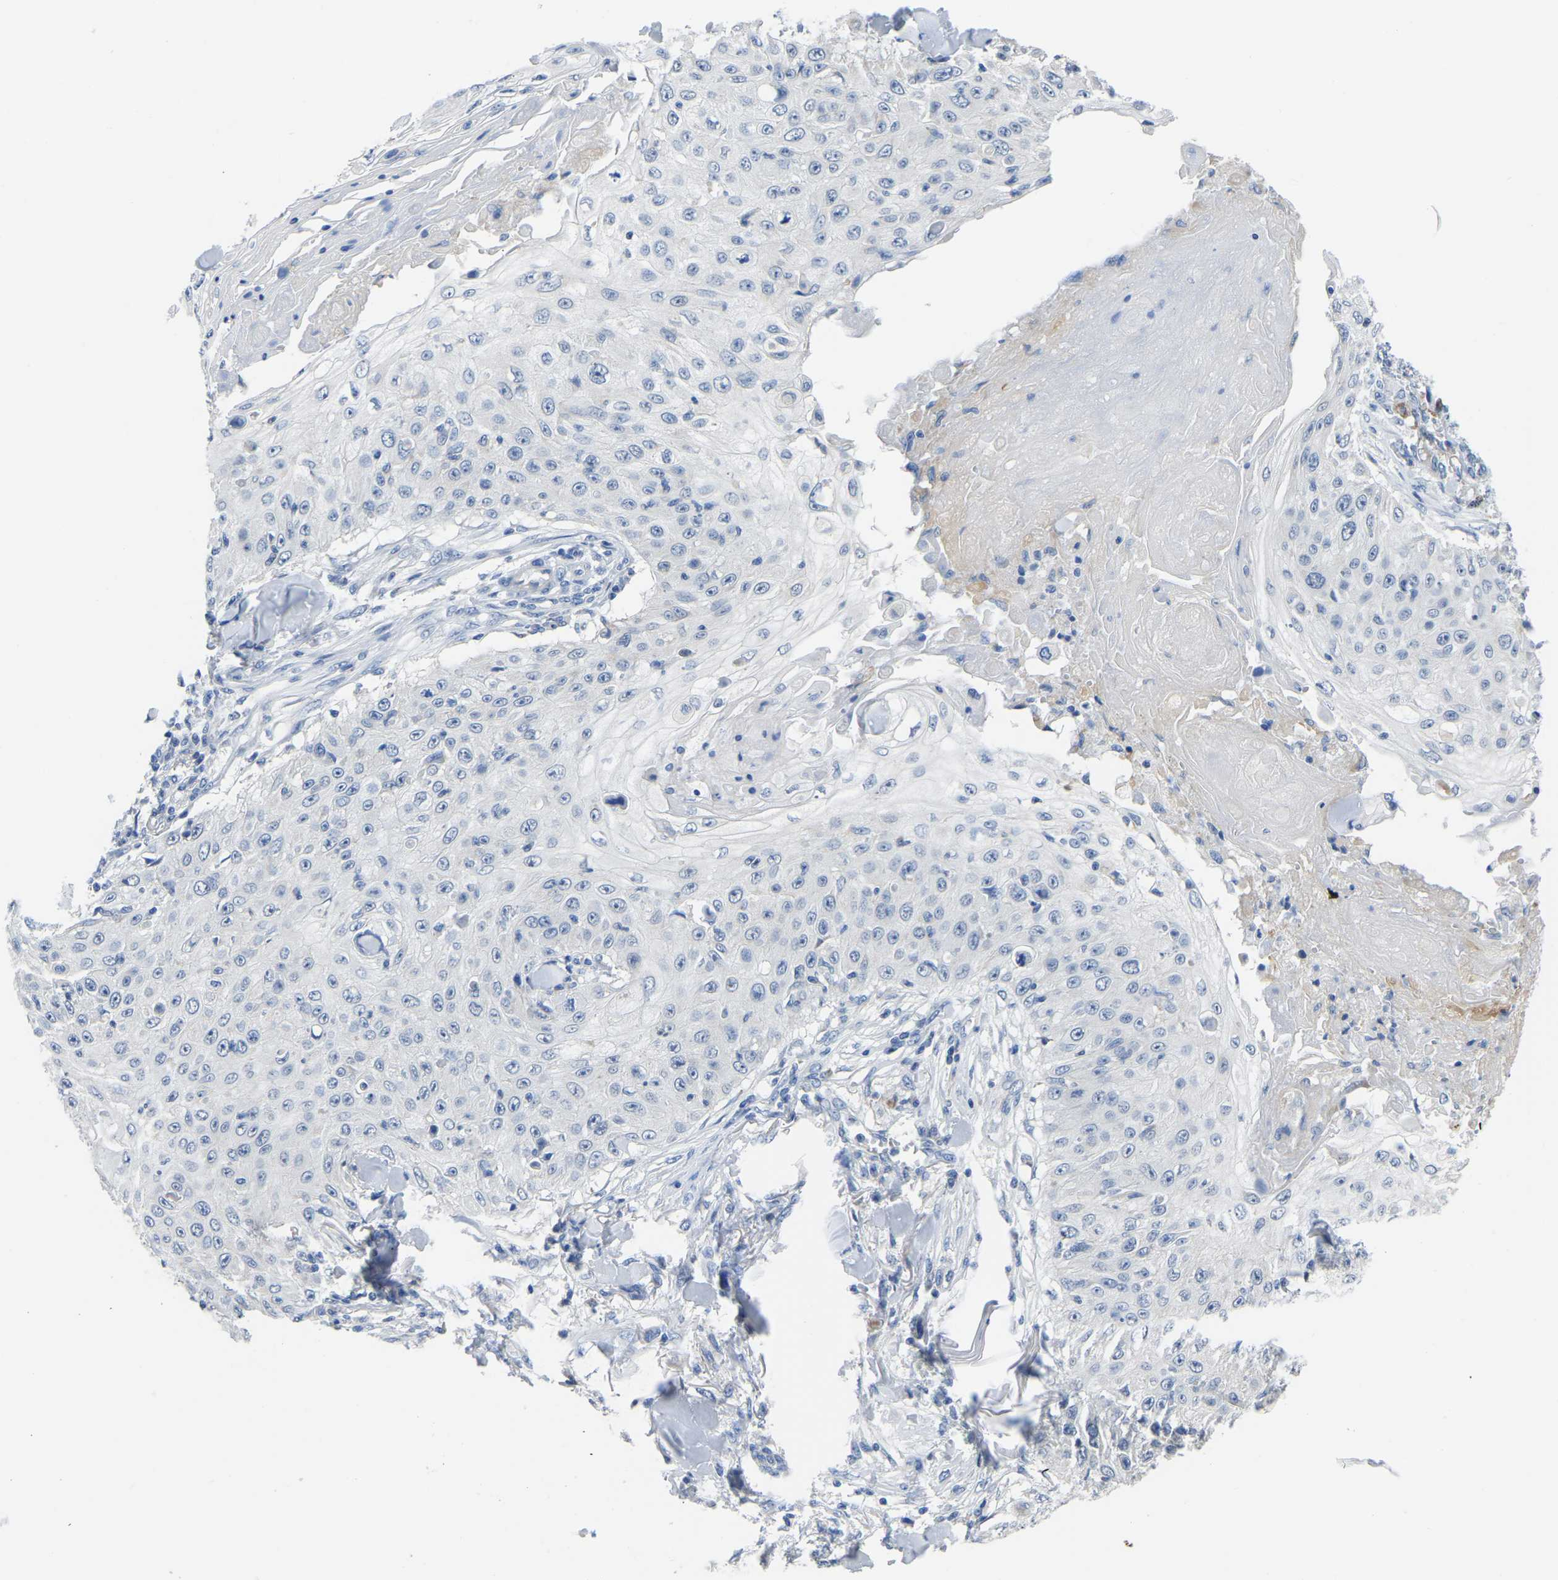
{"staining": {"intensity": "negative", "quantity": "none", "location": "none"}, "tissue": "skin cancer", "cell_type": "Tumor cells", "image_type": "cancer", "snomed": [{"axis": "morphology", "description": "Squamous cell carcinoma, NOS"}, {"axis": "topography", "description": "Skin"}], "caption": "Immunohistochemistry (IHC) photomicrograph of human skin cancer stained for a protein (brown), which reveals no staining in tumor cells. The staining was performed using DAB to visualize the protein expression in brown, while the nuclei were stained in blue with hematoxylin (Magnification: 20x).", "gene": "ETFA", "patient": {"sex": "male", "age": 86}}